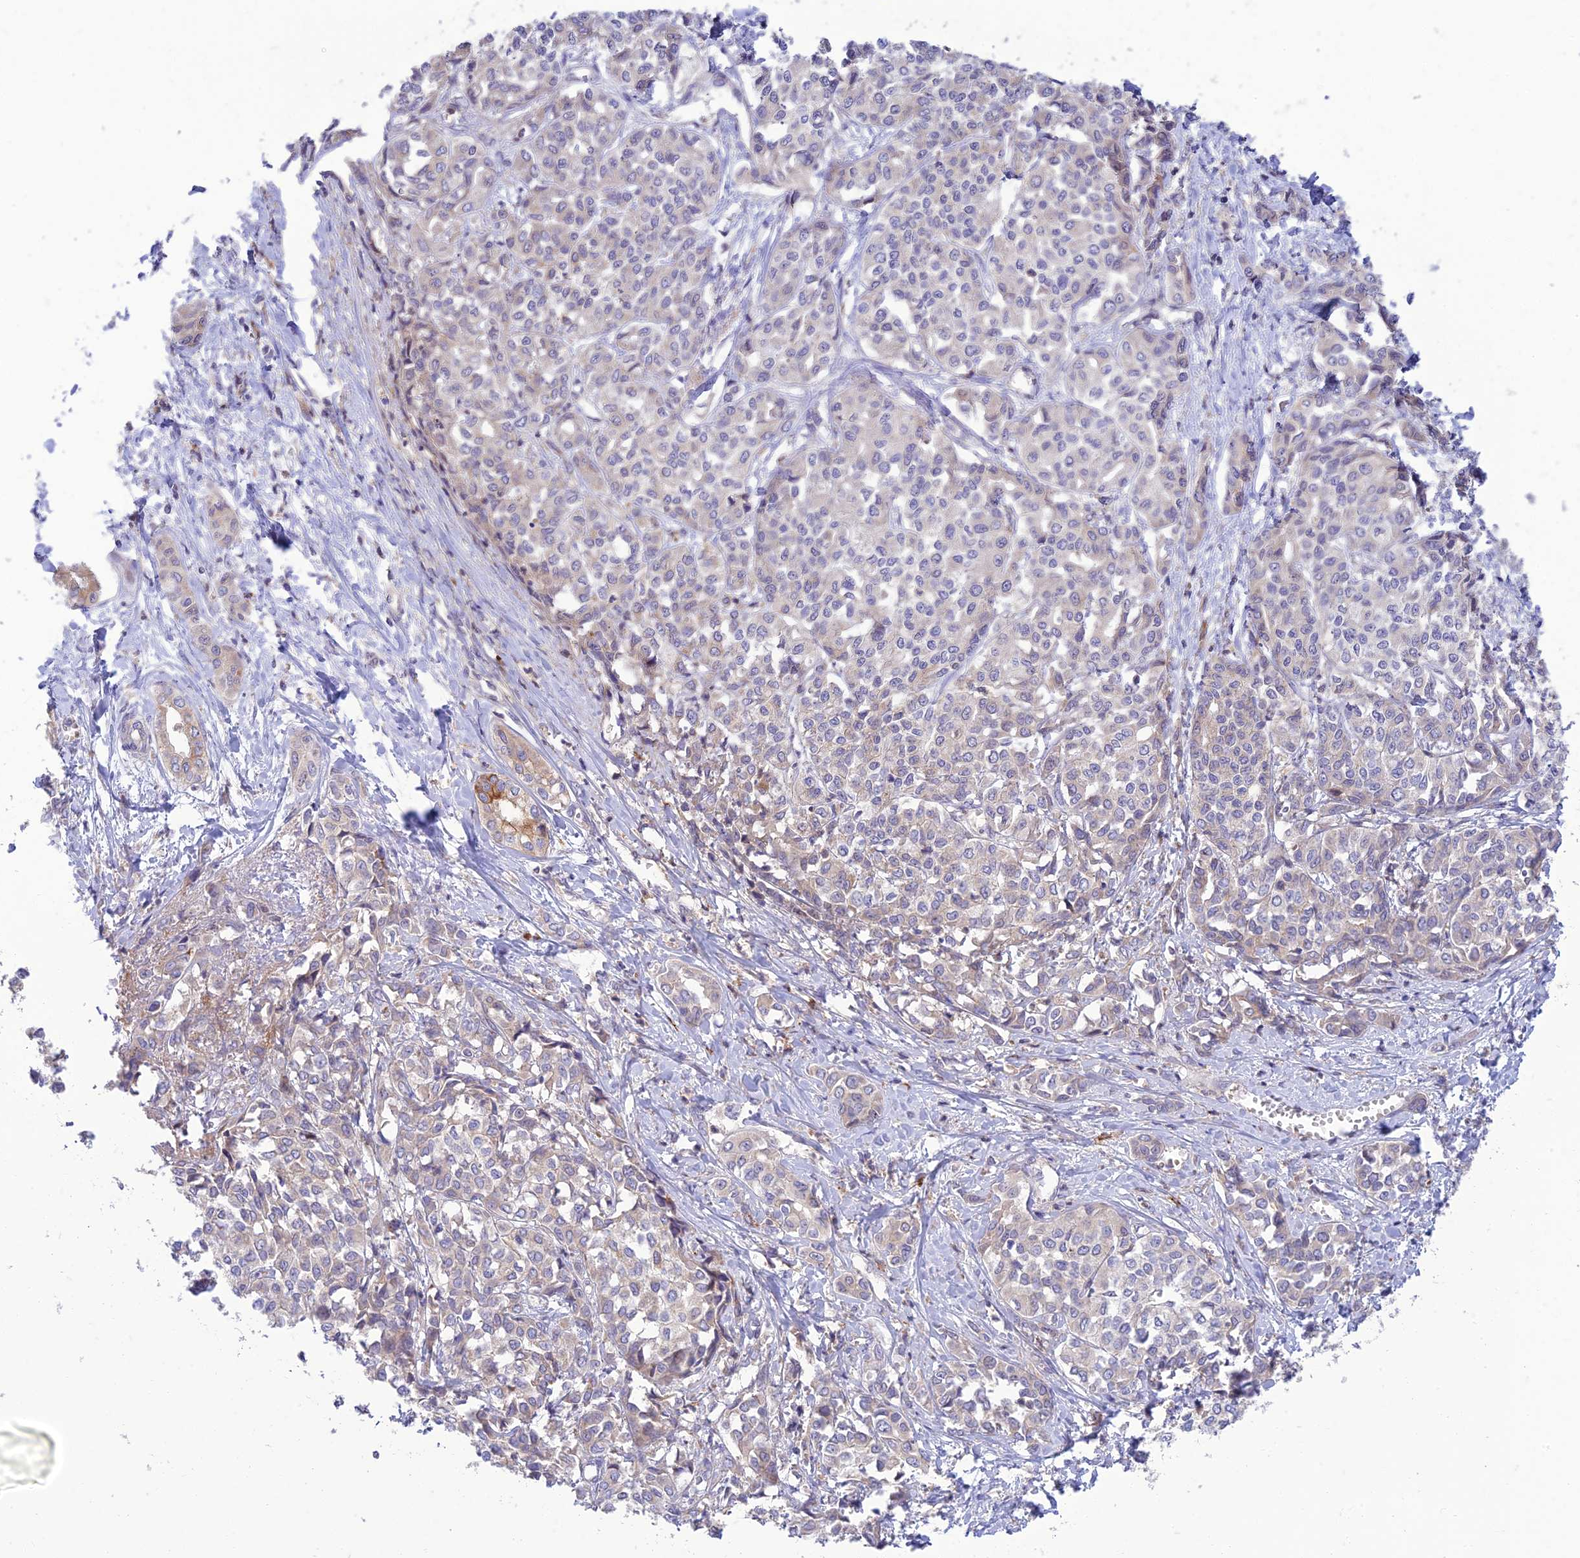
{"staining": {"intensity": "moderate", "quantity": "<25%", "location": "cytoplasmic/membranous"}, "tissue": "liver cancer", "cell_type": "Tumor cells", "image_type": "cancer", "snomed": [{"axis": "morphology", "description": "Cholangiocarcinoma"}, {"axis": "topography", "description": "Liver"}], "caption": "High-power microscopy captured an IHC photomicrograph of liver cancer (cholangiocarcinoma), revealing moderate cytoplasmic/membranous staining in approximately <25% of tumor cells.", "gene": "IRAK3", "patient": {"sex": "female", "age": 77}}